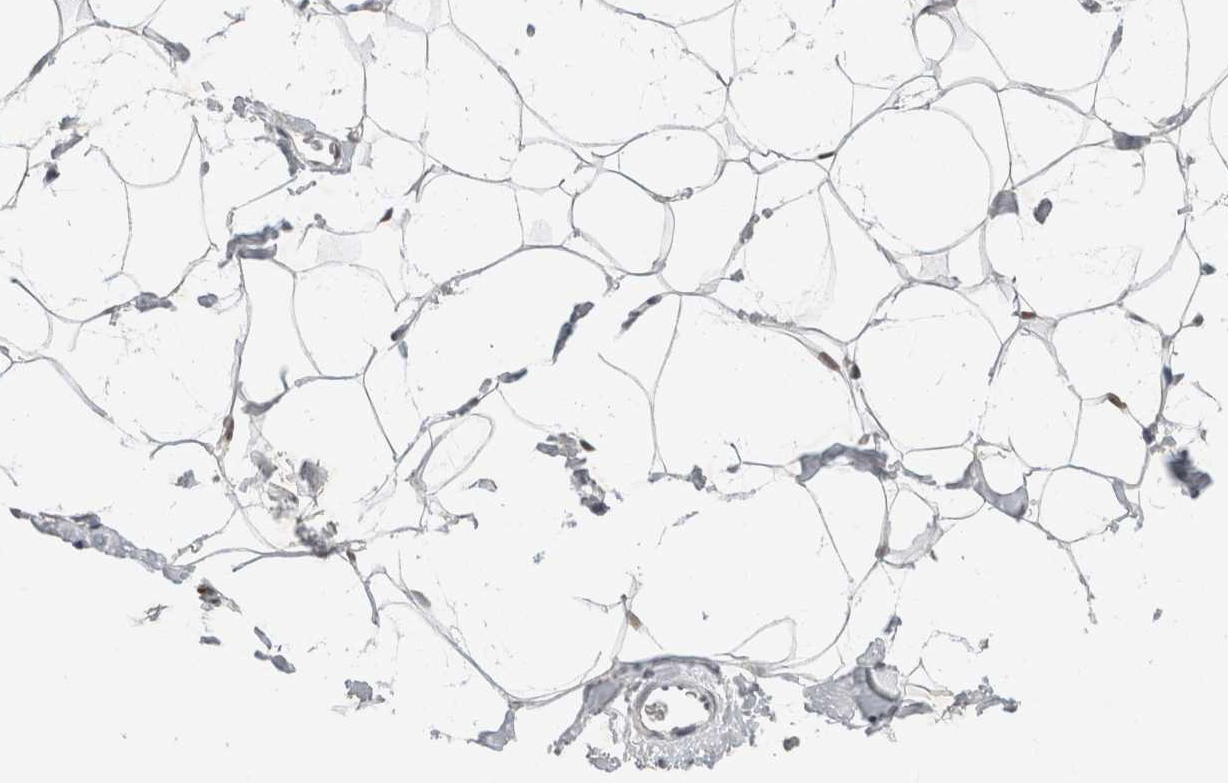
{"staining": {"intensity": "negative", "quantity": "none", "location": "none"}, "tissue": "adipose tissue", "cell_type": "Adipocytes", "image_type": "normal", "snomed": [{"axis": "morphology", "description": "Normal tissue, NOS"}, {"axis": "morphology", "description": "Fibrosis, NOS"}, {"axis": "topography", "description": "Breast"}, {"axis": "topography", "description": "Adipose tissue"}], "caption": "Adipose tissue was stained to show a protein in brown. There is no significant positivity in adipocytes. Brightfield microscopy of IHC stained with DAB (brown) and hematoxylin (blue), captured at high magnification.", "gene": "RECQL4", "patient": {"sex": "female", "age": 39}}